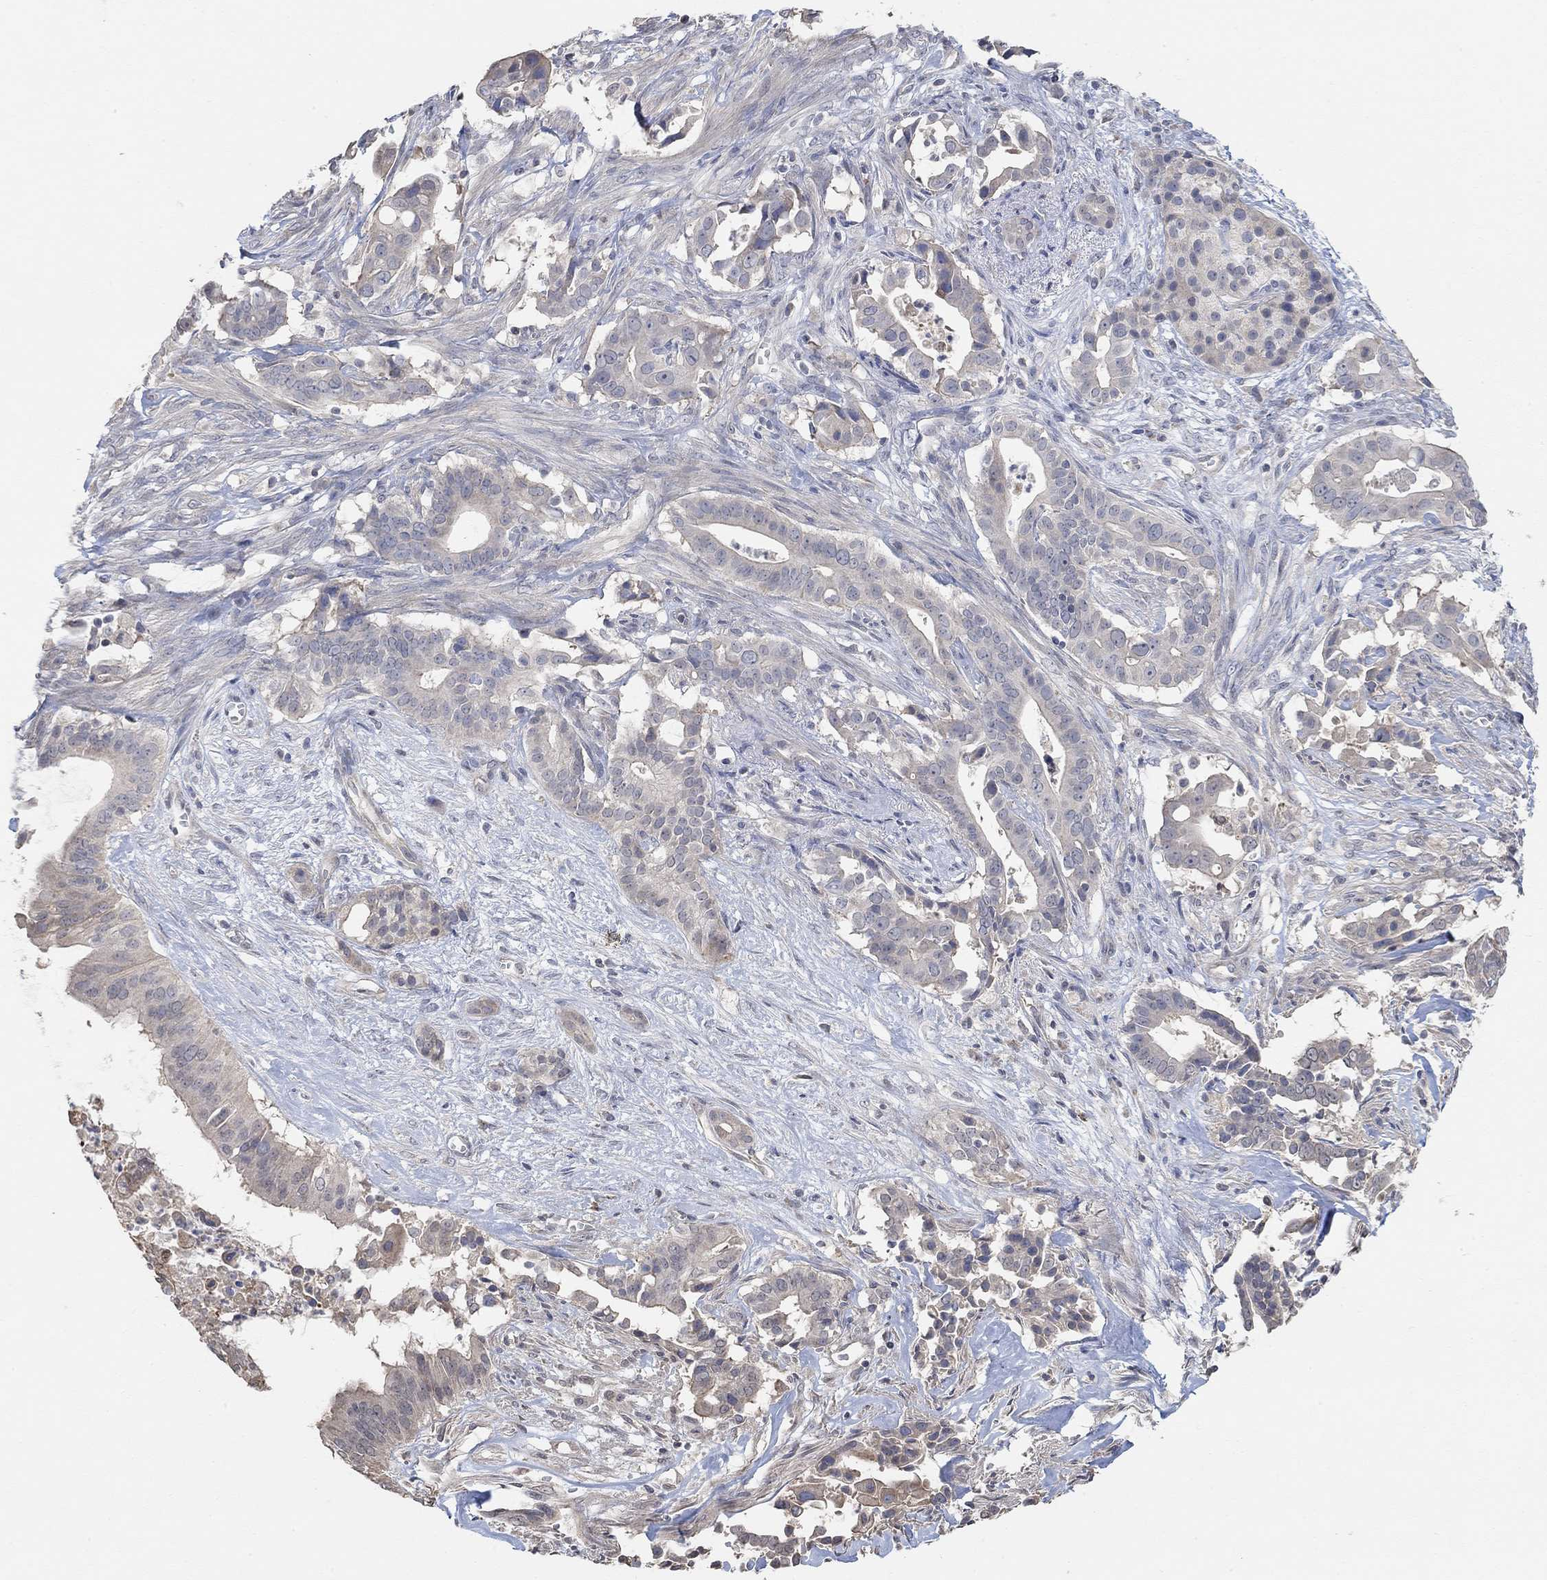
{"staining": {"intensity": "negative", "quantity": "none", "location": "none"}, "tissue": "pancreatic cancer", "cell_type": "Tumor cells", "image_type": "cancer", "snomed": [{"axis": "morphology", "description": "Adenocarcinoma, NOS"}, {"axis": "topography", "description": "Pancreas"}], "caption": "Immunohistochemical staining of human adenocarcinoma (pancreatic) displays no significant positivity in tumor cells.", "gene": "UNC5B", "patient": {"sex": "male", "age": 61}}